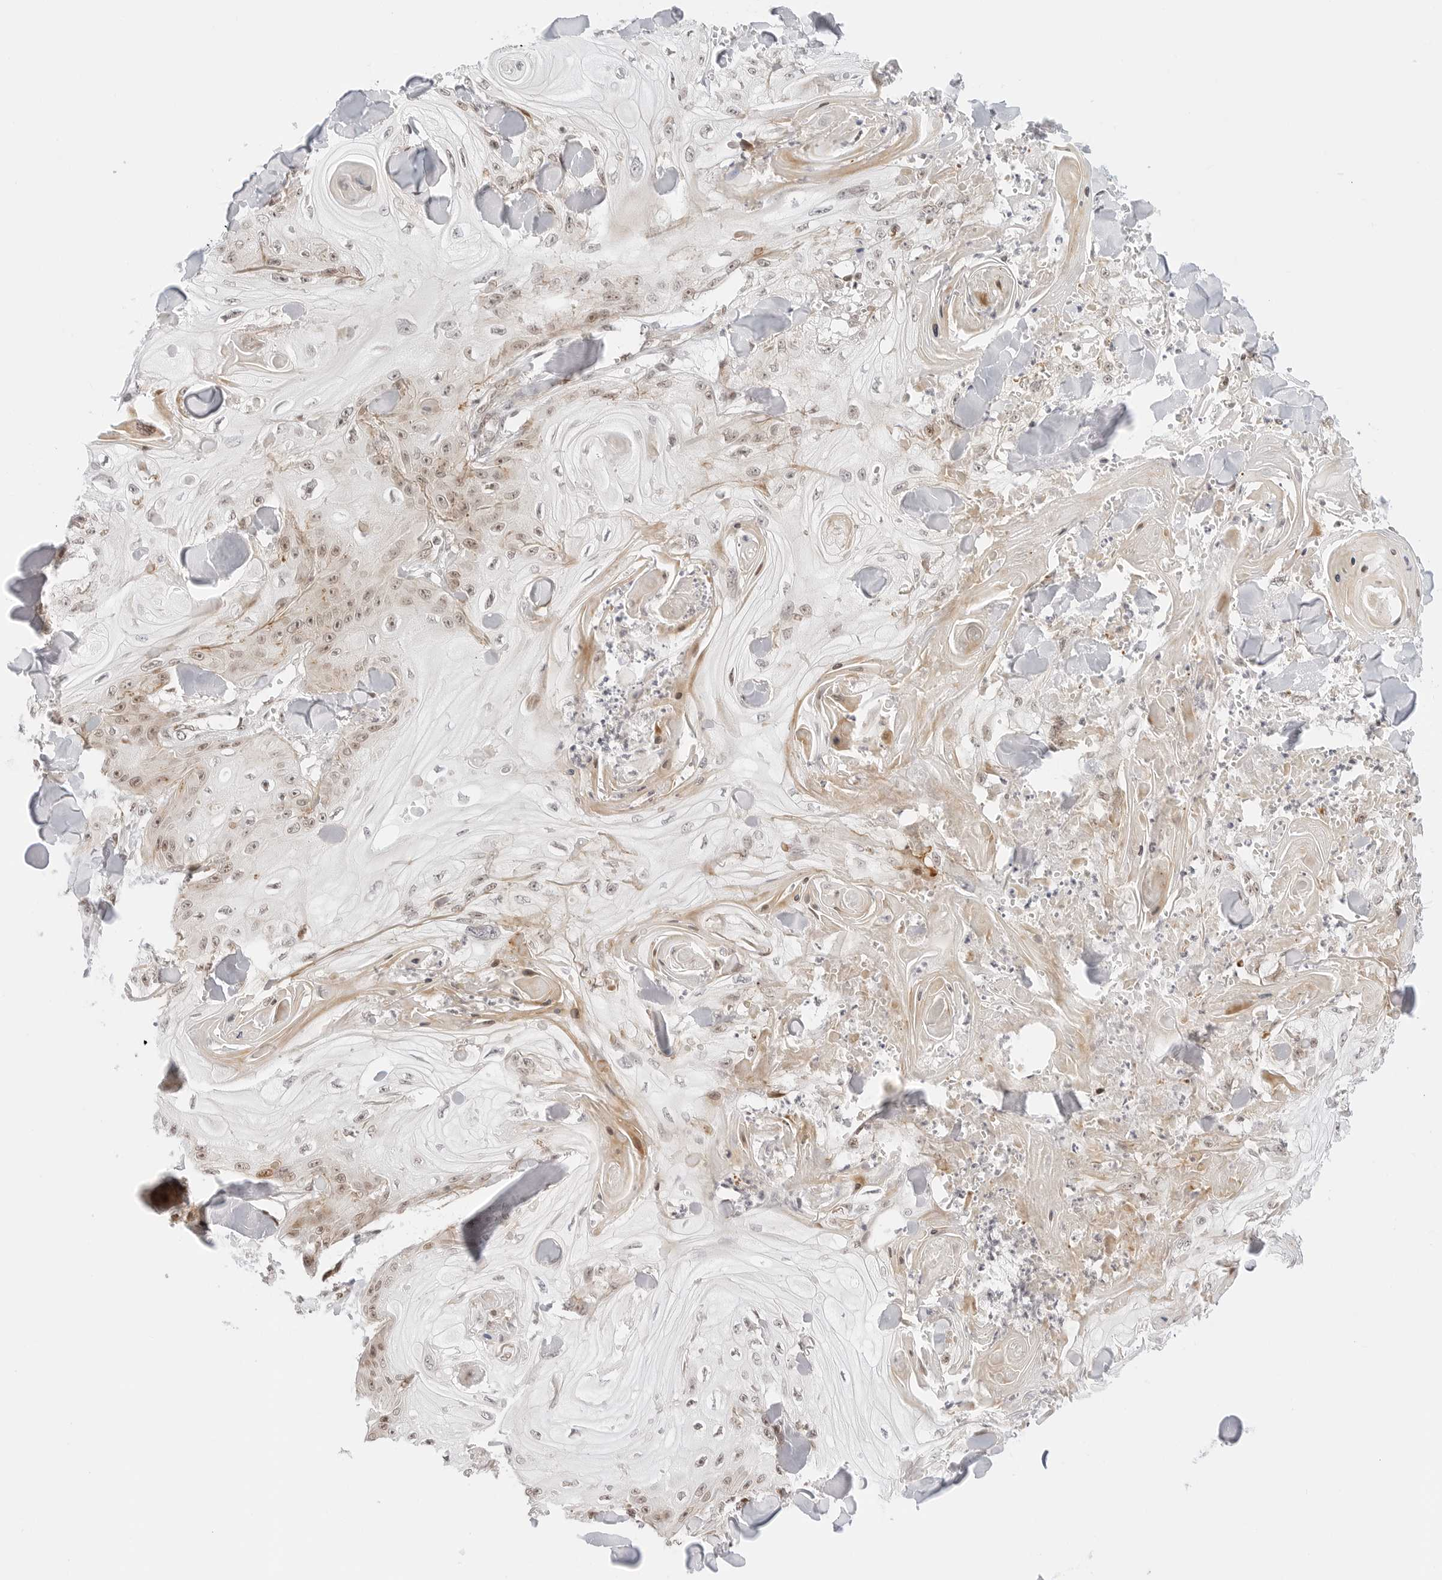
{"staining": {"intensity": "weak", "quantity": ">75%", "location": "nuclear"}, "tissue": "skin cancer", "cell_type": "Tumor cells", "image_type": "cancer", "snomed": [{"axis": "morphology", "description": "Squamous cell carcinoma, NOS"}, {"axis": "topography", "description": "Skin"}], "caption": "High-power microscopy captured an IHC micrograph of skin squamous cell carcinoma, revealing weak nuclear staining in about >75% of tumor cells.", "gene": "ZNF613", "patient": {"sex": "male", "age": 74}}